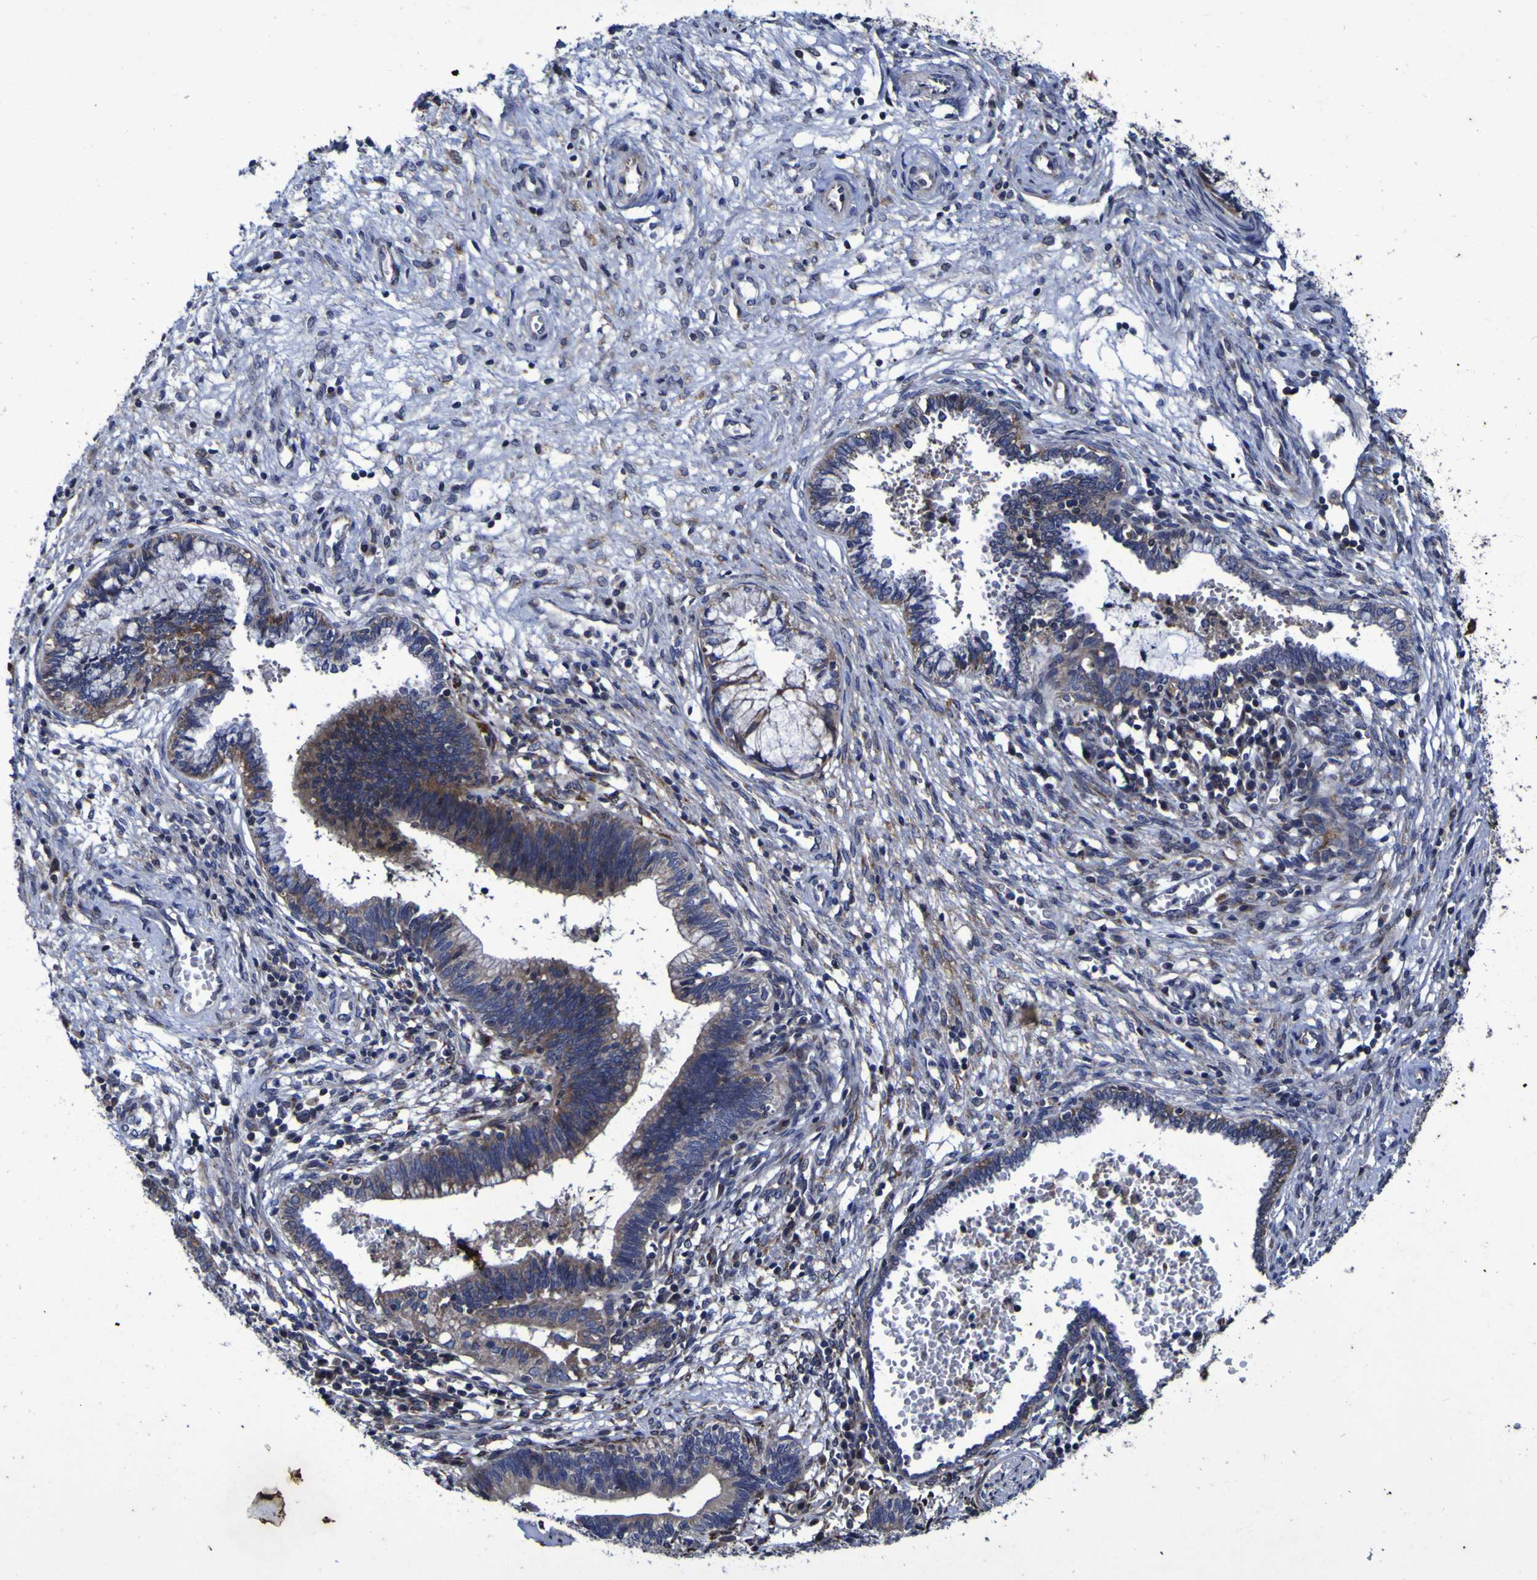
{"staining": {"intensity": "moderate", "quantity": "<25%", "location": "cytoplasmic/membranous"}, "tissue": "cervical cancer", "cell_type": "Tumor cells", "image_type": "cancer", "snomed": [{"axis": "morphology", "description": "Adenocarcinoma, NOS"}, {"axis": "topography", "description": "Cervix"}], "caption": "Protein expression analysis of human cervical cancer (adenocarcinoma) reveals moderate cytoplasmic/membranous expression in about <25% of tumor cells.", "gene": "P3H1", "patient": {"sex": "female", "age": 44}}